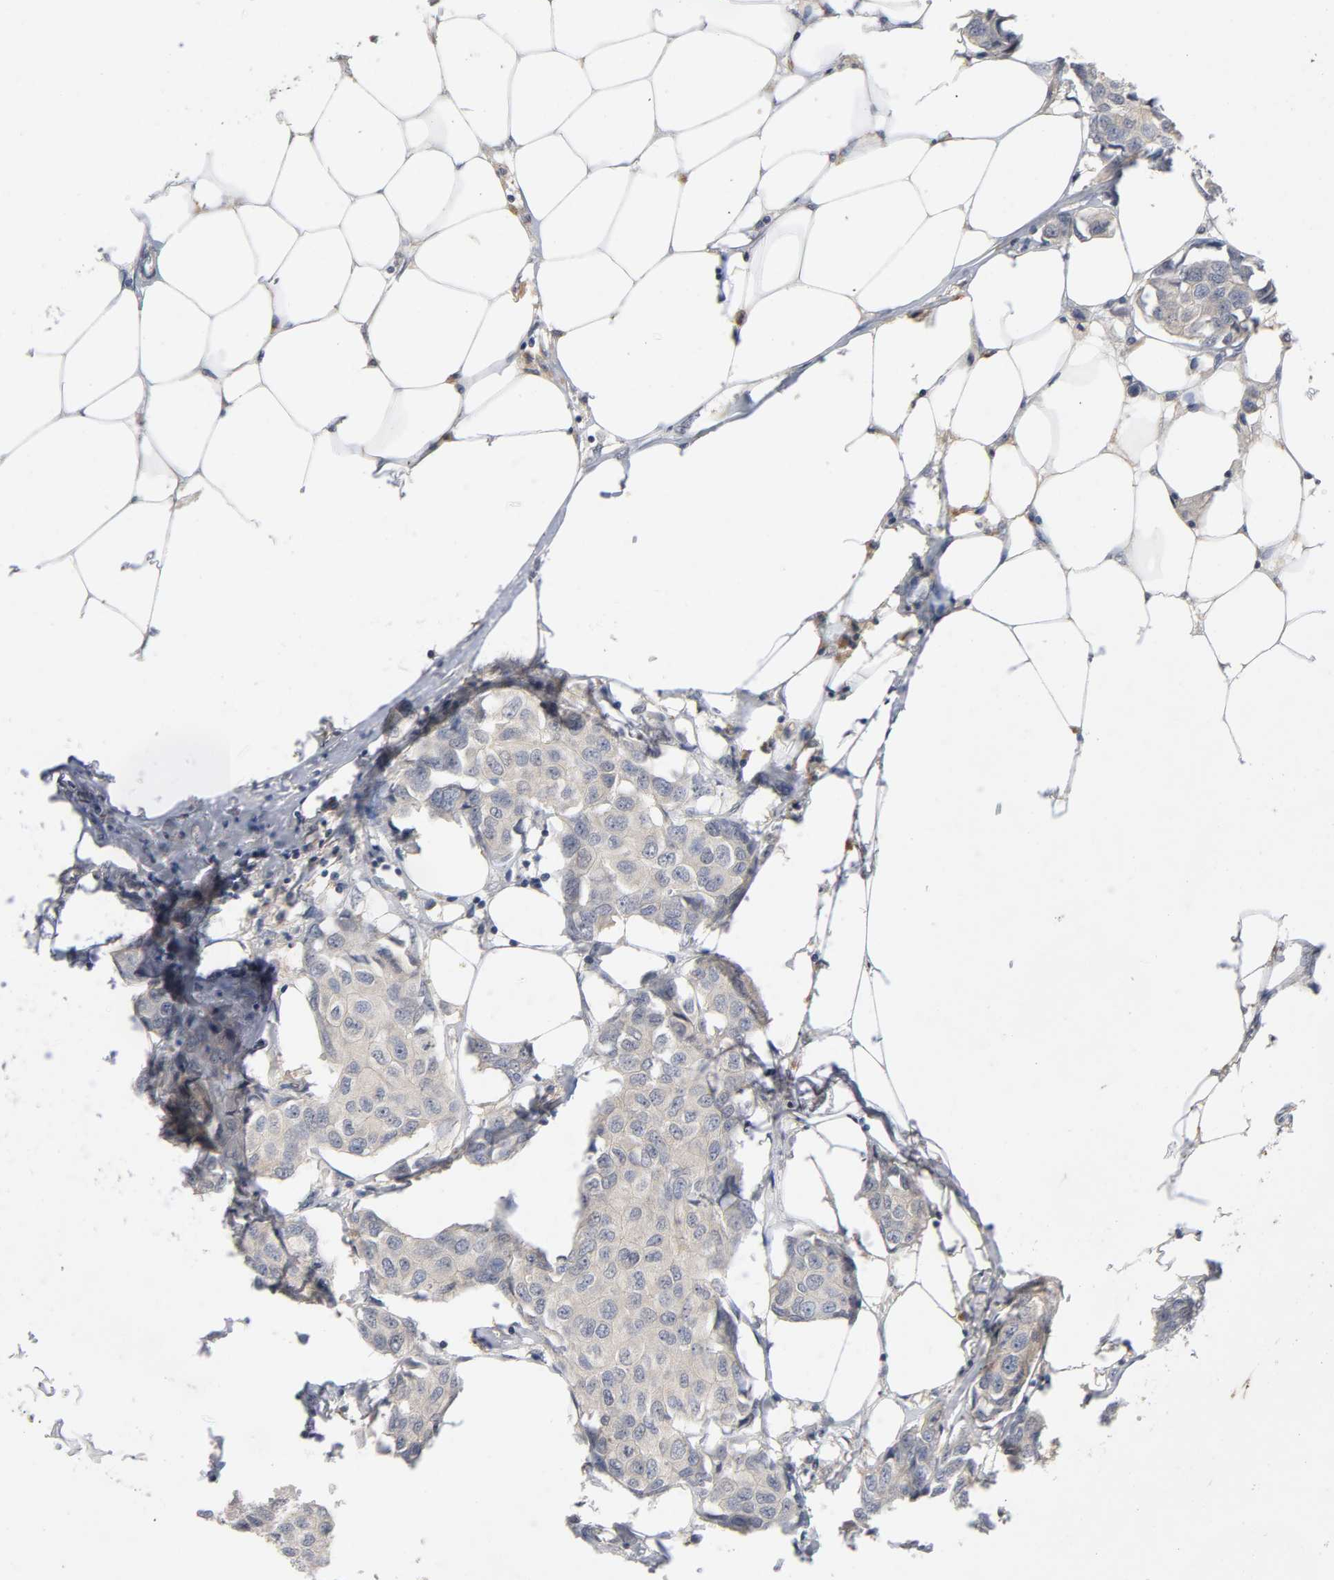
{"staining": {"intensity": "weak", "quantity": "25%-75%", "location": "cytoplasmic/membranous"}, "tissue": "breast cancer", "cell_type": "Tumor cells", "image_type": "cancer", "snomed": [{"axis": "morphology", "description": "Duct carcinoma"}, {"axis": "topography", "description": "Breast"}], "caption": "Intraductal carcinoma (breast) tissue reveals weak cytoplasmic/membranous expression in about 25%-75% of tumor cells", "gene": "CPB2", "patient": {"sex": "female", "age": 80}}